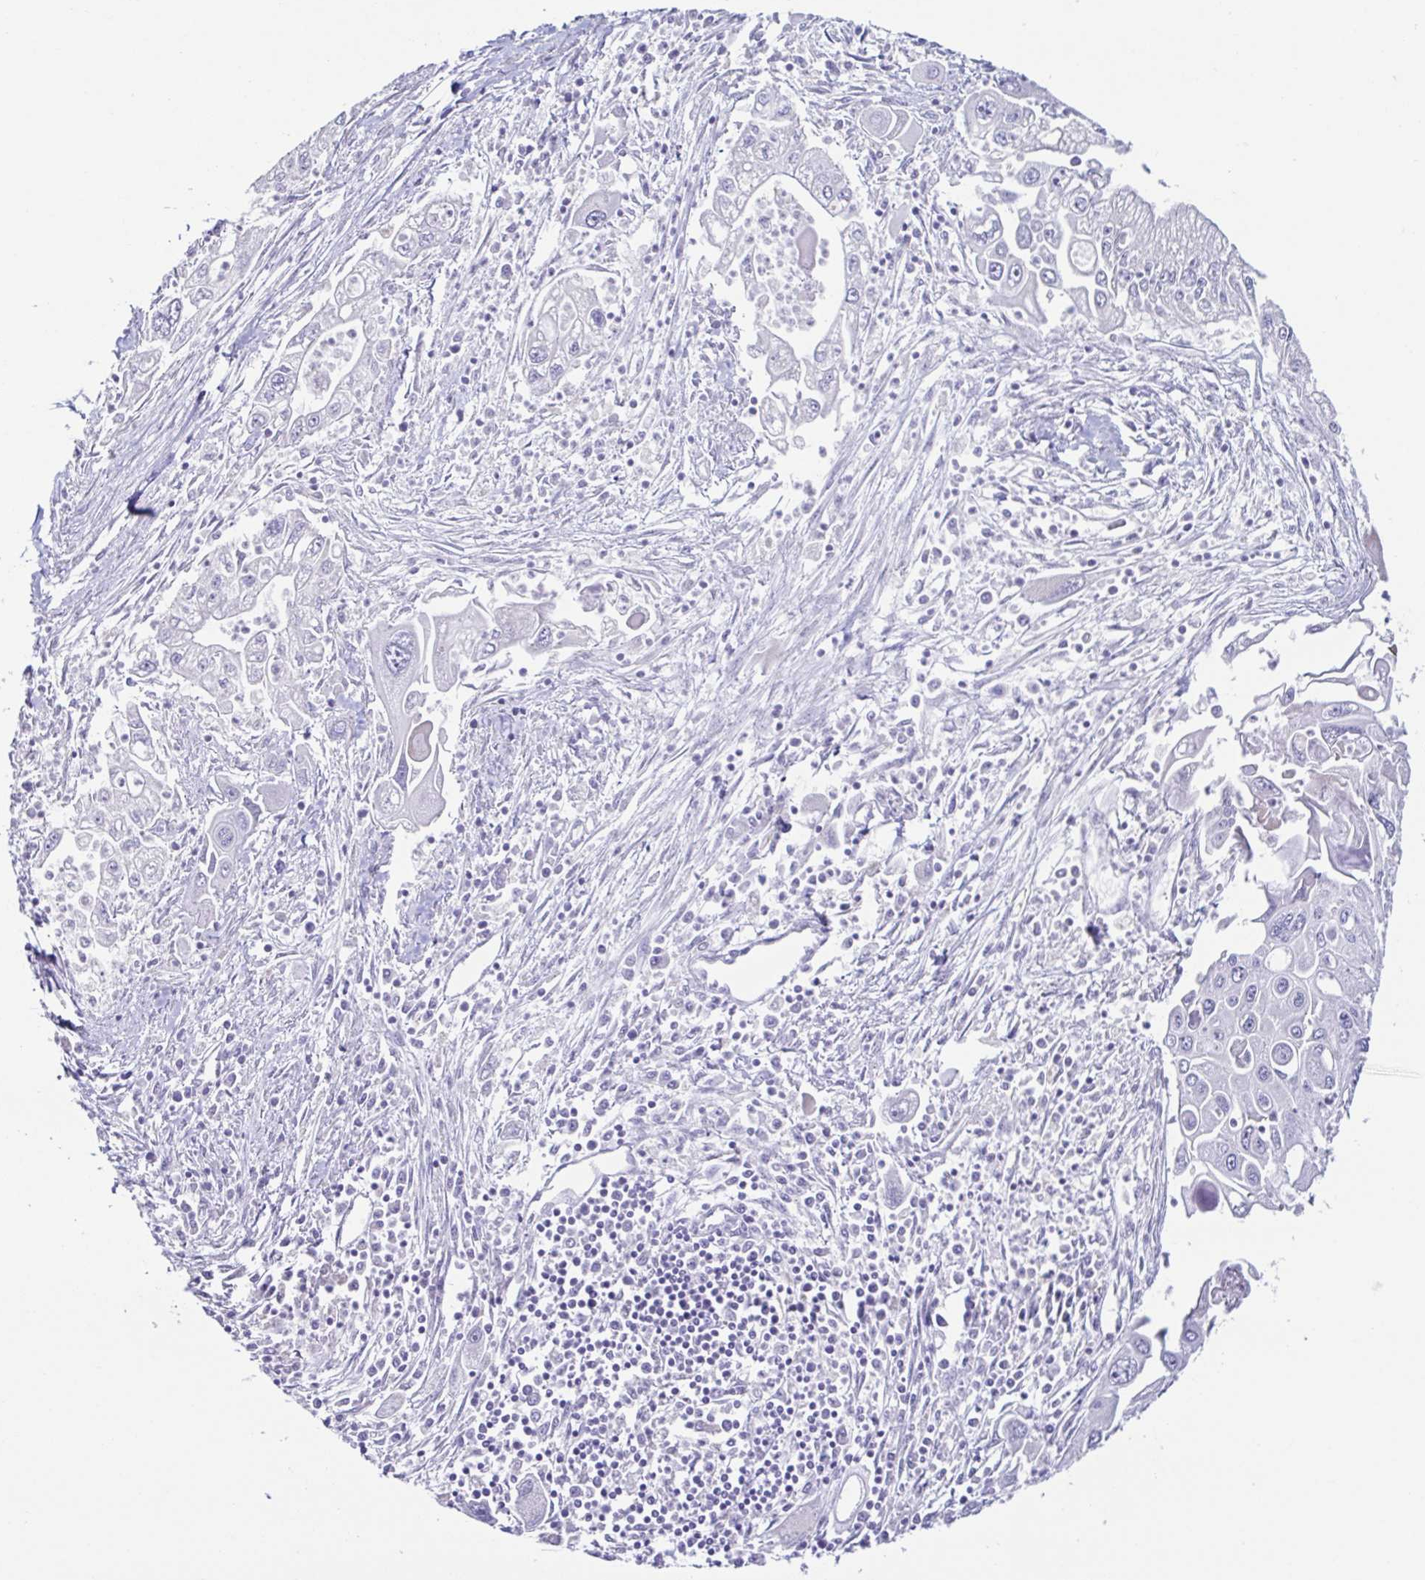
{"staining": {"intensity": "negative", "quantity": "none", "location": "none"}, "tissue": "pancreatic cancer", "cell_type": "Tumor cells", "image_type": "cancer", "snomed": [{"axis": "morphology", "description": "Adenocarcinoma, NOS"}, {"axis": "topography", "description": "Pancreas"}], "caption": "Image shows no significant protein staining in tumor cells of pancreatic cancer.", "gene": "RDH11", "patient": {"sex": "male", "age": 70}}